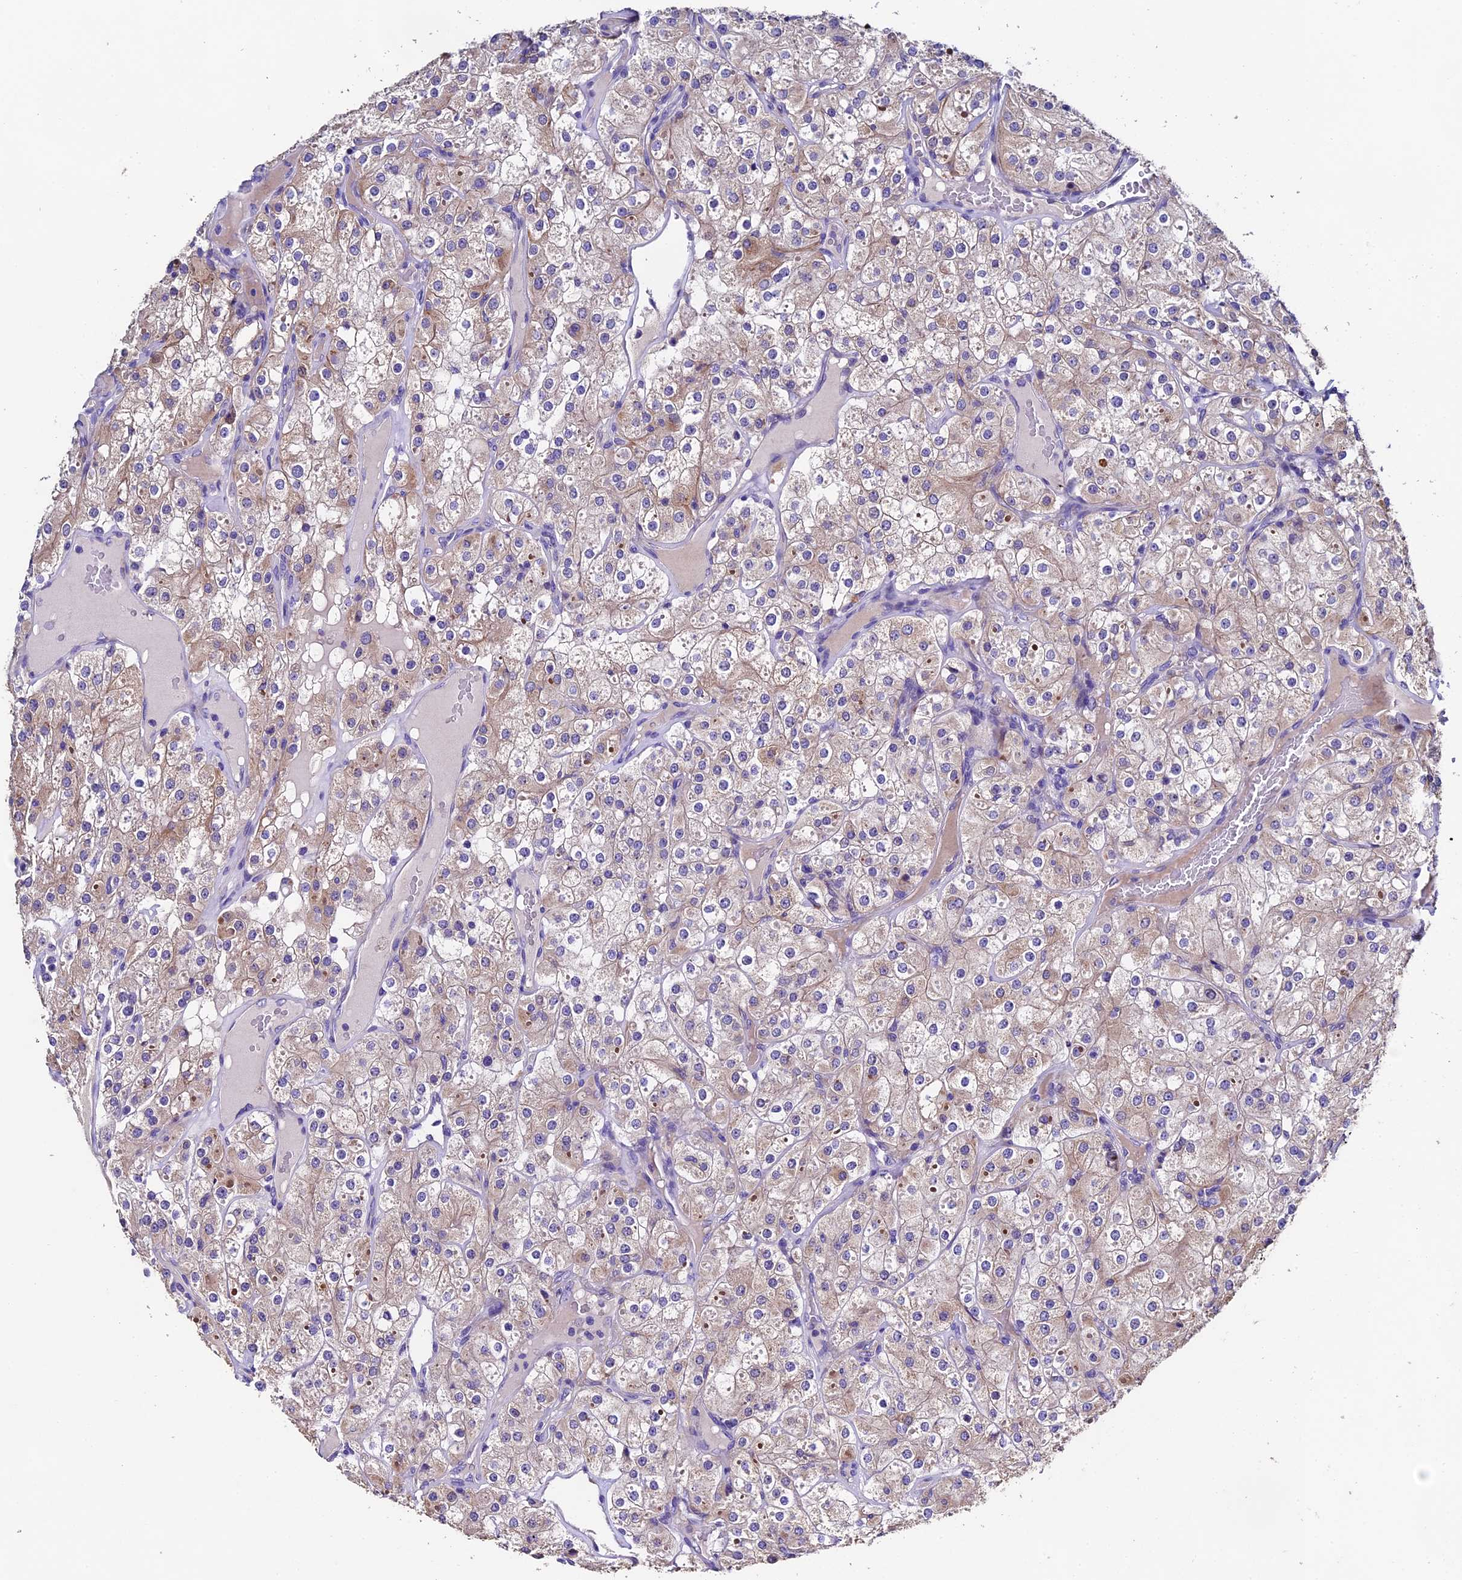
{"staining": {"intensity": "weak", "quantity": "25%-75%", "location": "cytoplasmic/membranous"}, "tissue": "renal cancer", "cell_type": "Tumor cells", "image_type": "cancer", "snomed": [{"axis": "morphology", "description": "Adenocarcinoma, NOS"}, {"axis": "topography", "description": "Kidney"}], "caption": "Renal cancer (adenocarcinoma) stained for a protein (brown) displays weak cytoplasmic/membranous positive expression in approximately 25%-75% of tumor cells.", "gene": "FBXW9", "patient": {"sex": "male", "age": 77}}